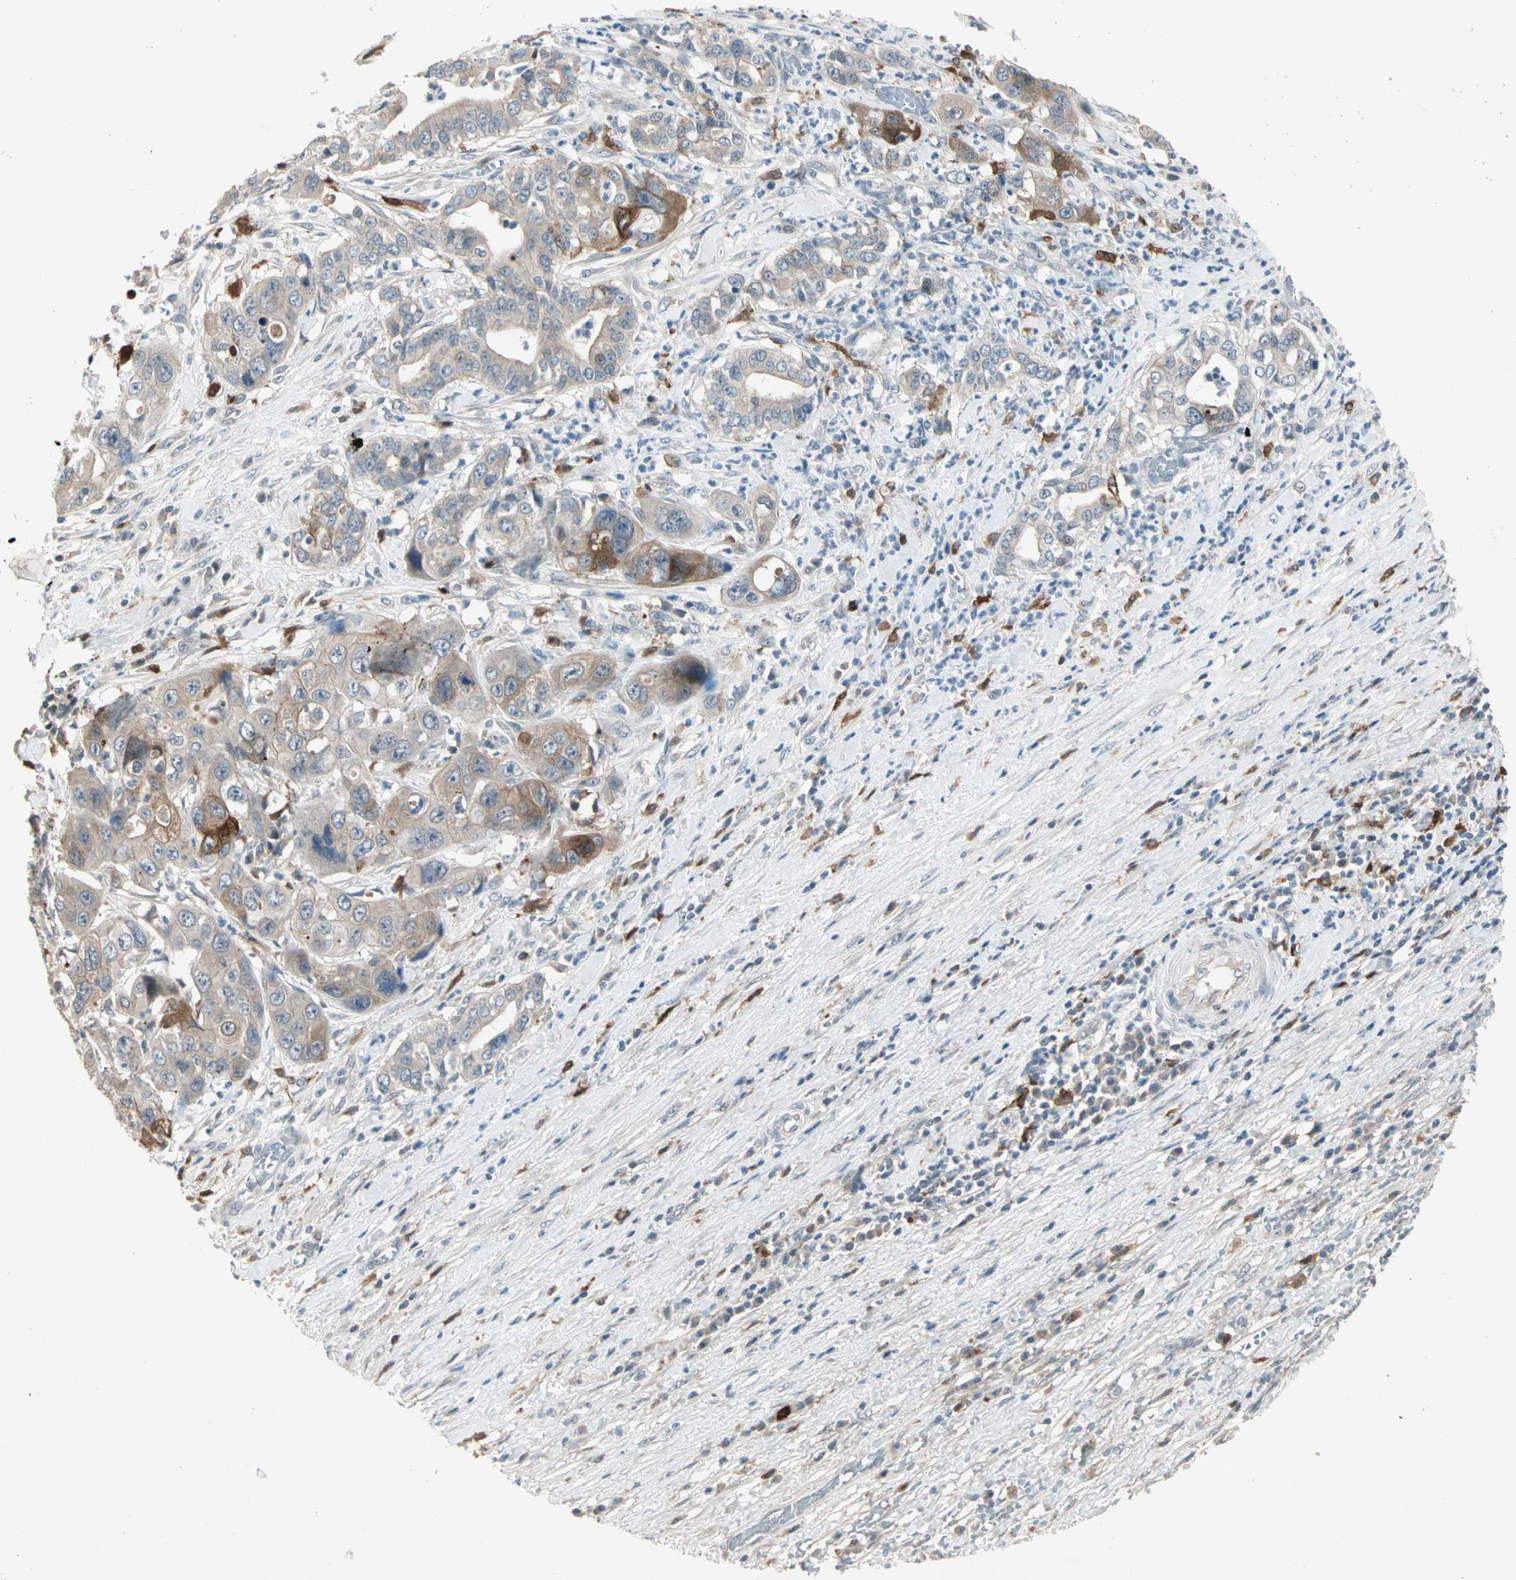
{"staining": {"intensity": "strong", "quantity": "<25%", "location": "cytoplasmic/membranous"}, "tissue": "liver cancer", "cell_type": "Tumor cells", "image_type": "cancer", "snomed": [{"axis": "morphology", "description": "Cholangiocarcinoma"}, {"axis": "topography", "description": "Liver"}], "caption": "Liver cancer (cholangiocarcinoma) was stained to show a protein in brown. There is medium levels of strong cytoplasmic/membranous staining in about <25% of tumor cells.", "gene": "RTL6", "patient": {"sex": "female", "age": 61}}